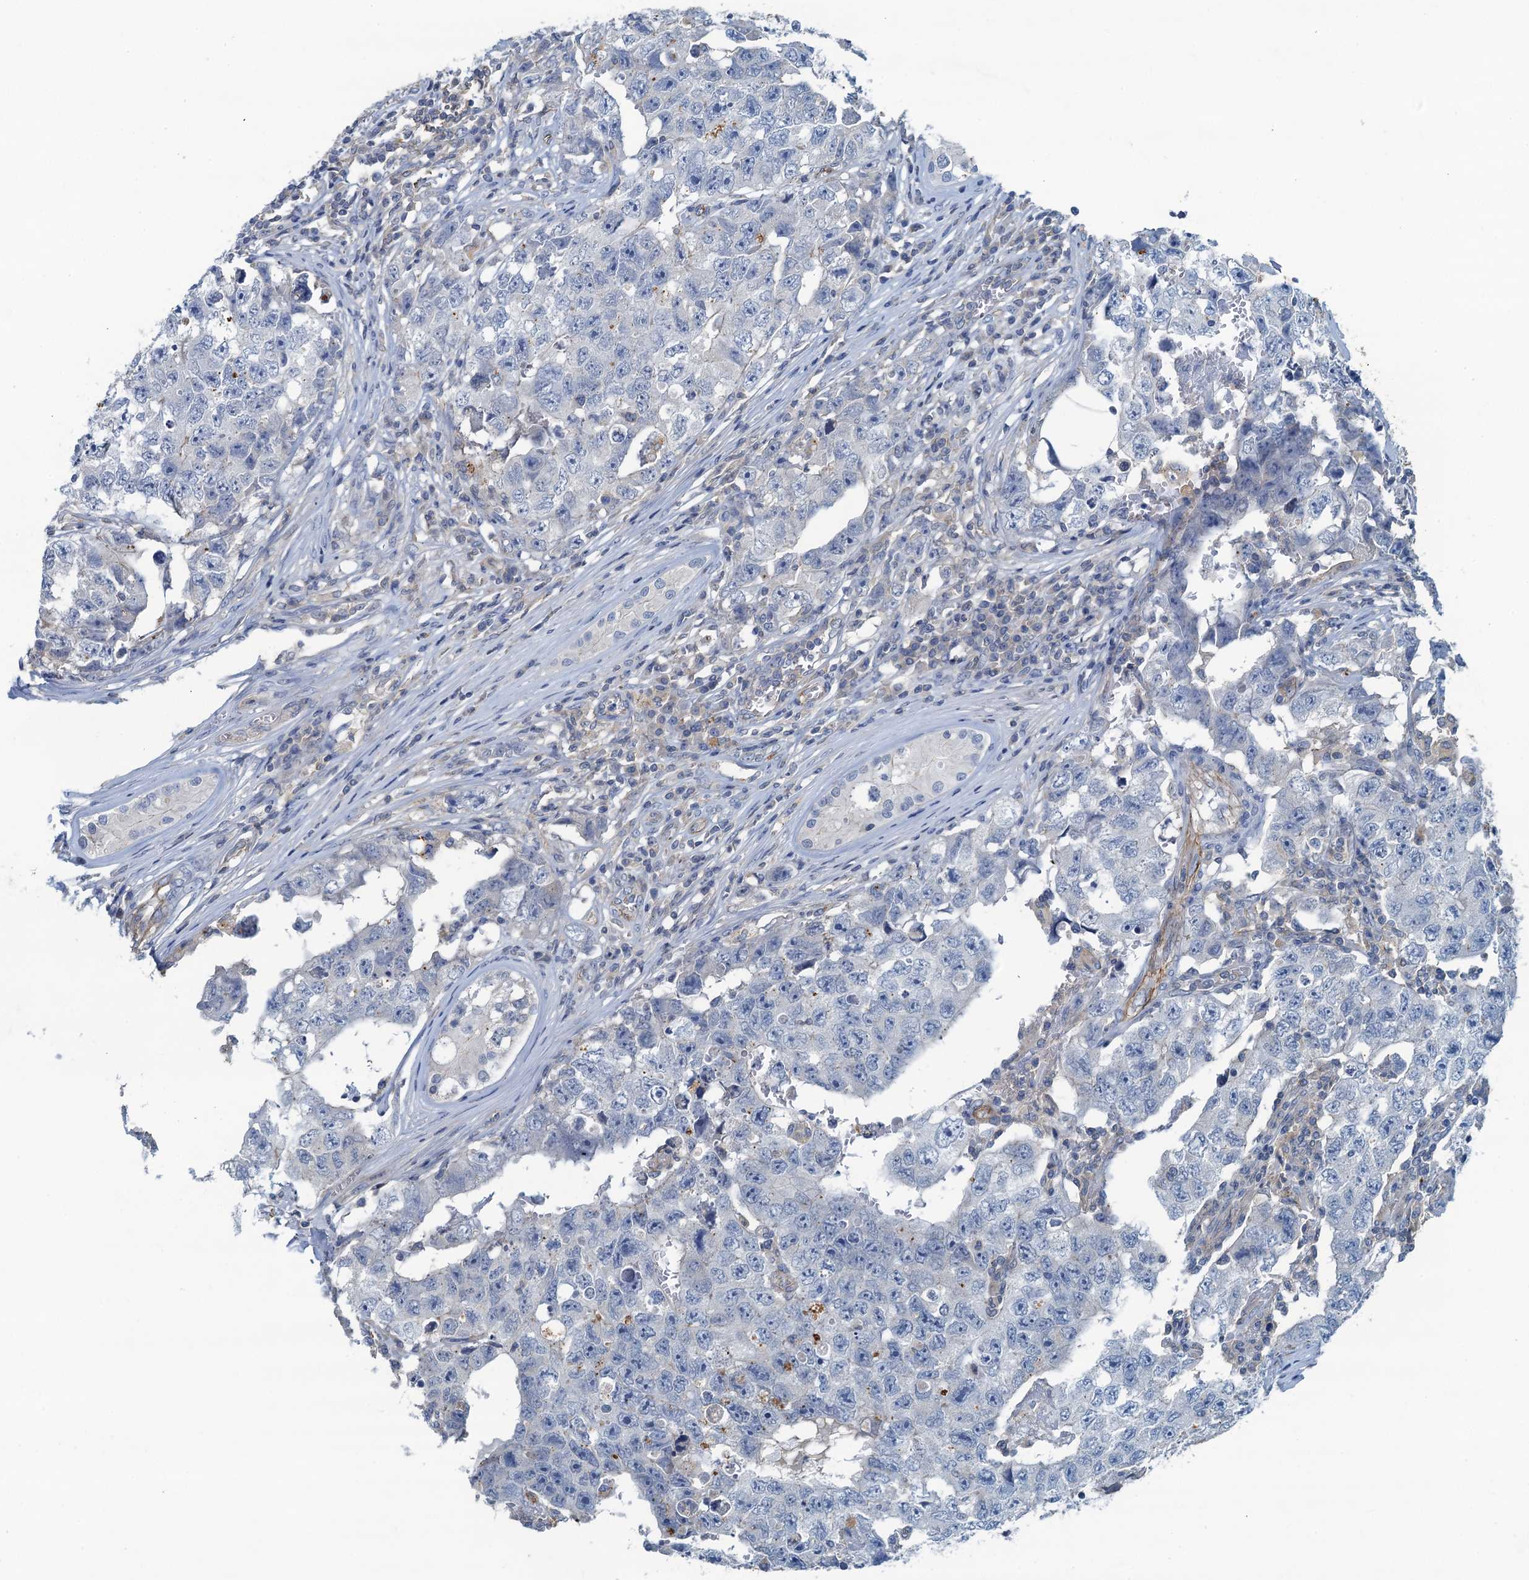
{"staining": {"intensity": "negative", "quantity": "none", "location": "none"}, "tissue": "testis cancer", "cell_type": "Tumor cells", "image_type": "cancer", "snomed": [{"axis": "morphology", "description": "Carcinoma, Embryonal, NOS"}, {"axis": "topography", "description": "Testis"}], "caption": "A micrograph of human testis cancer (embryonal carcinoma) is negative for staining in tumor cells.", "gene": "THAP10", "patient": {"sex": "male", "age": 17}}